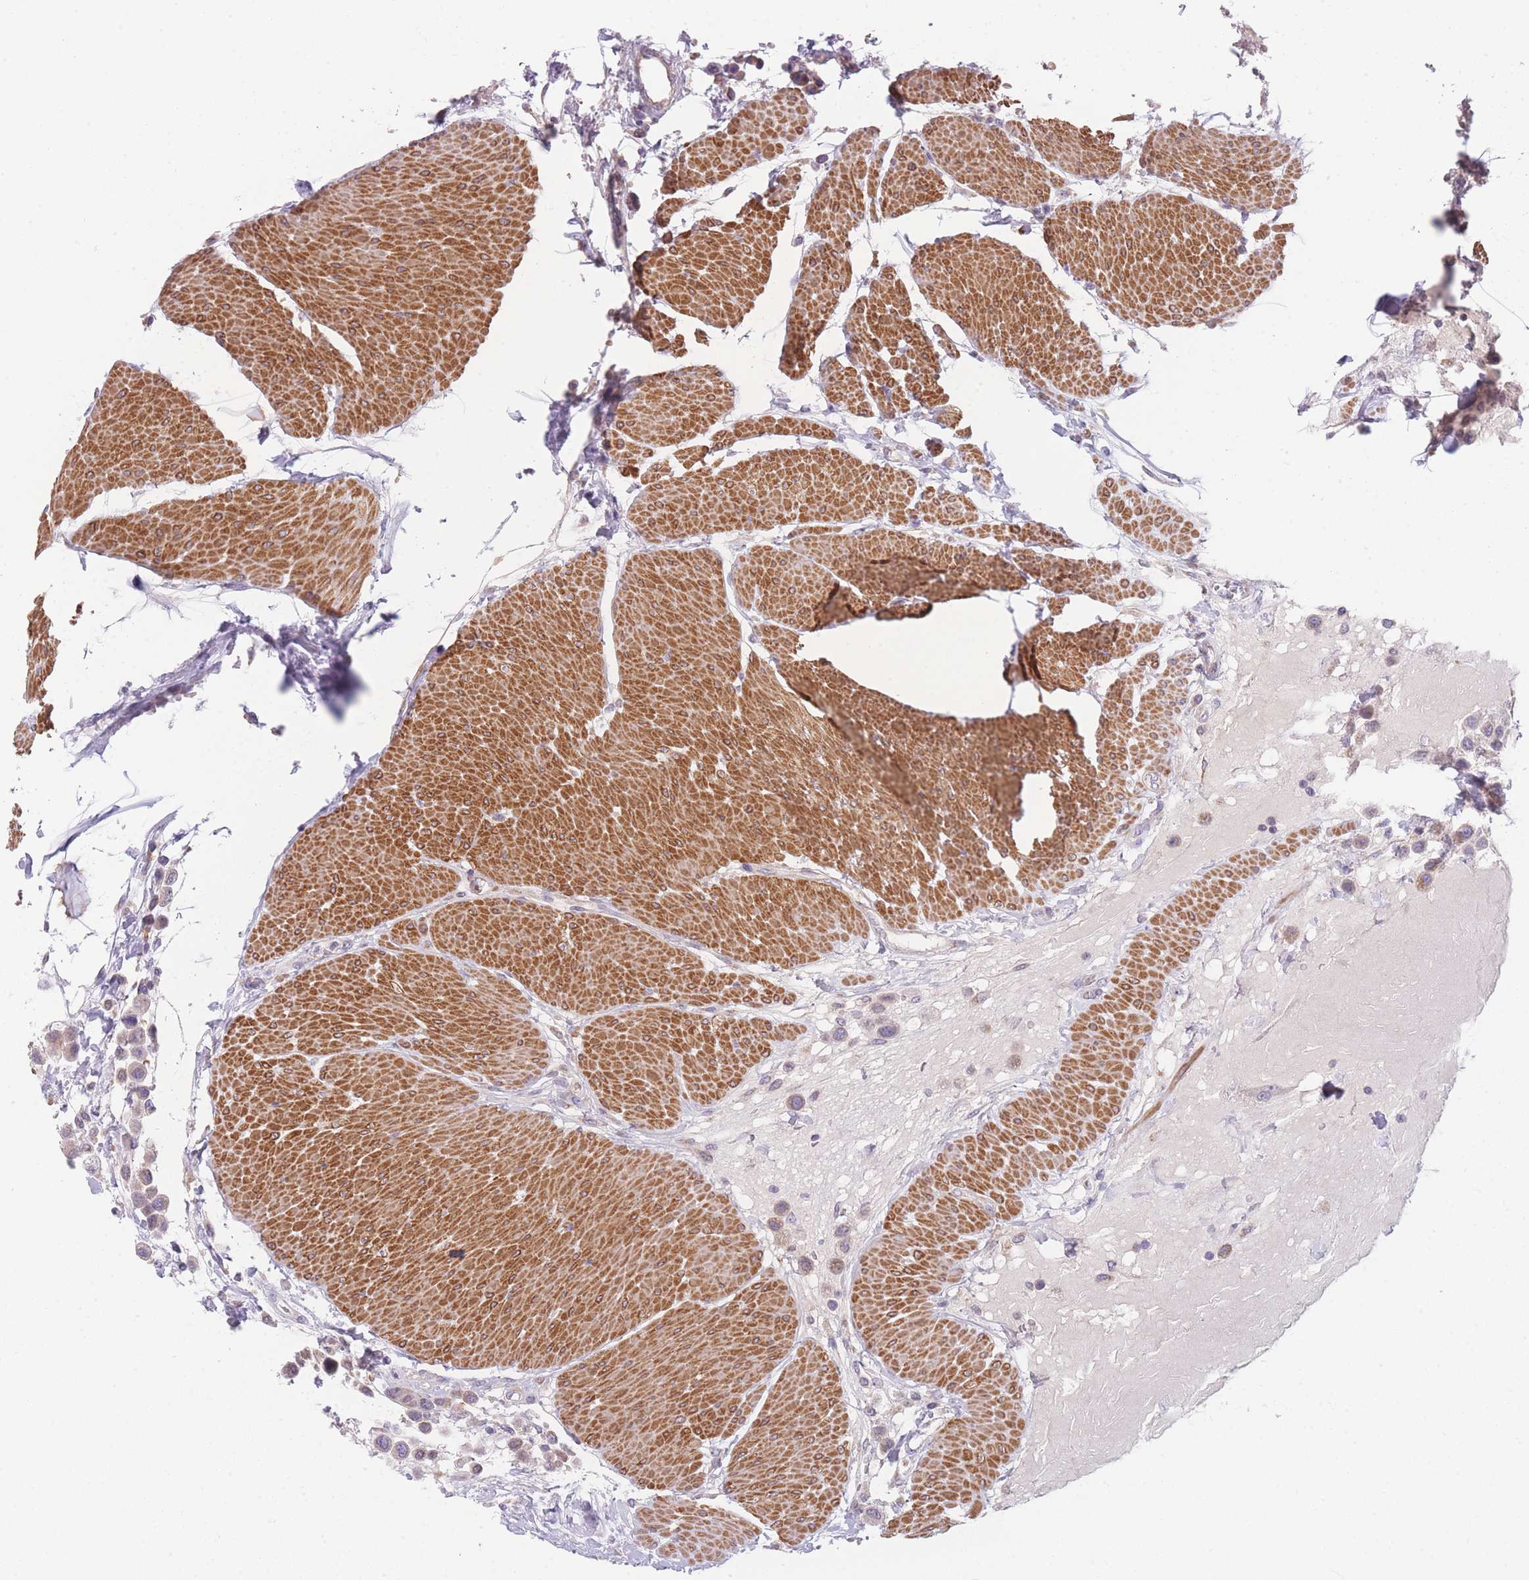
{"staining": {"intensity": "moderate", "quantity": "25%-75%", "location": "cytoplasmic/membranous"}, "tissue": "urothelial cancer", "cell_type": "Tumor cells", "image_type": "cancer", "snomed": [{"axis": "morphology", "description": "Urothelial carcinoma, High grade"}, {"axis": "topography", "description": "Urinary bladder"}], "caption": "A medium amount of moderate cytoplasmic/membranous positivity is present in approximately 25%-75% of tumor cells in high-grade urothelial carcinoma tissue. Nuclei are stained in blue.", "gene": "SMPD4", "patient": {"sex": "male", "age": 50}}